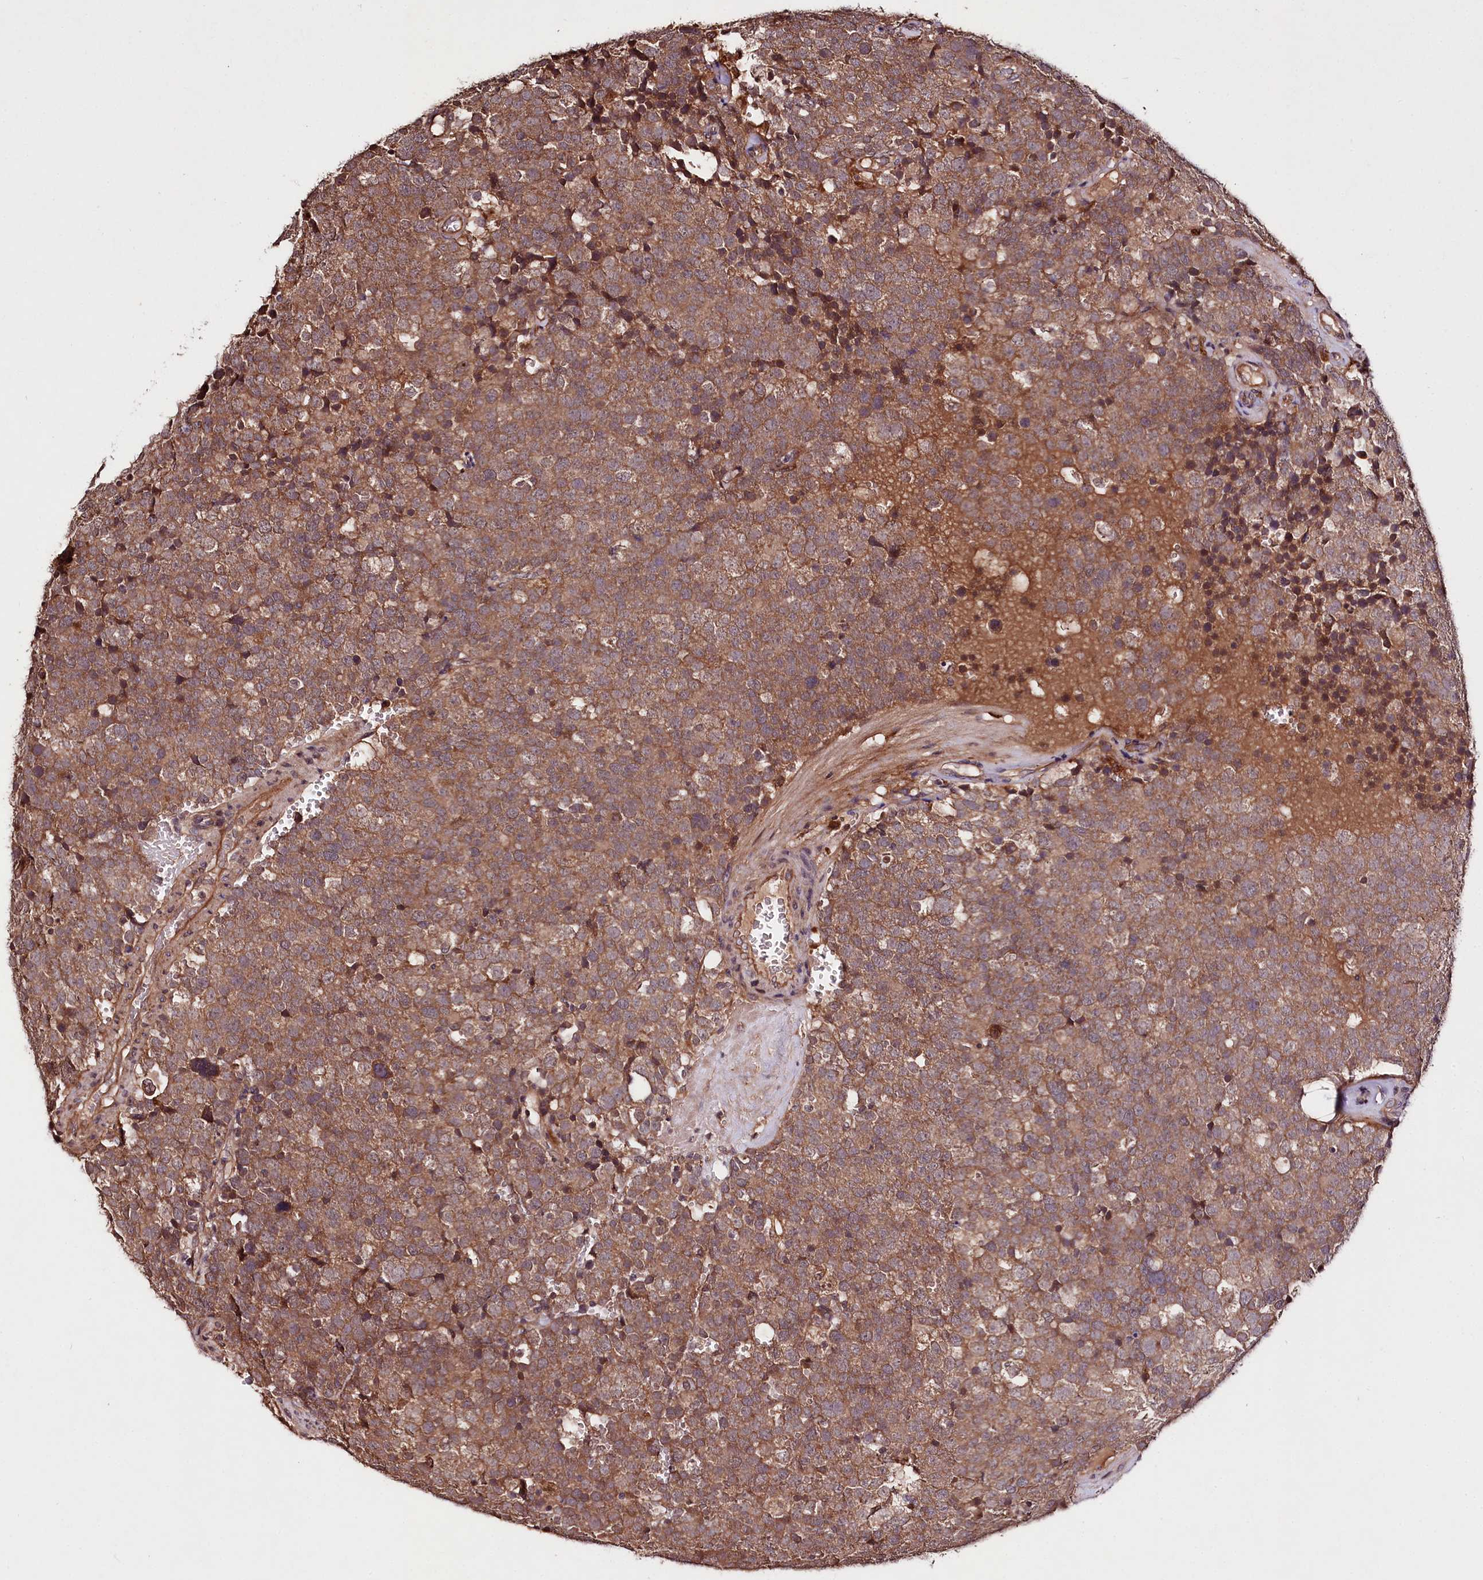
{"staining": {"intensity": "moderate", "quantity": ">75%", "location": "cytoplasmic/membranous"}, "tissue": "testis cancer", "cell_type": "Tumor cells", "image_type": "cancer", "snomed": [{"axis": "morphology", "description": "Seminoma, NOS"}, {"axis": "topography", "description": "Testis"}], "caption": "Brown immunohistochemical staining in human testis cancer reveals moderate cytoplasmic/membranous expression in about >75% of tumor cells.", "gene": "TNPO3", "patient": {"sex": "male", "age": 71}}